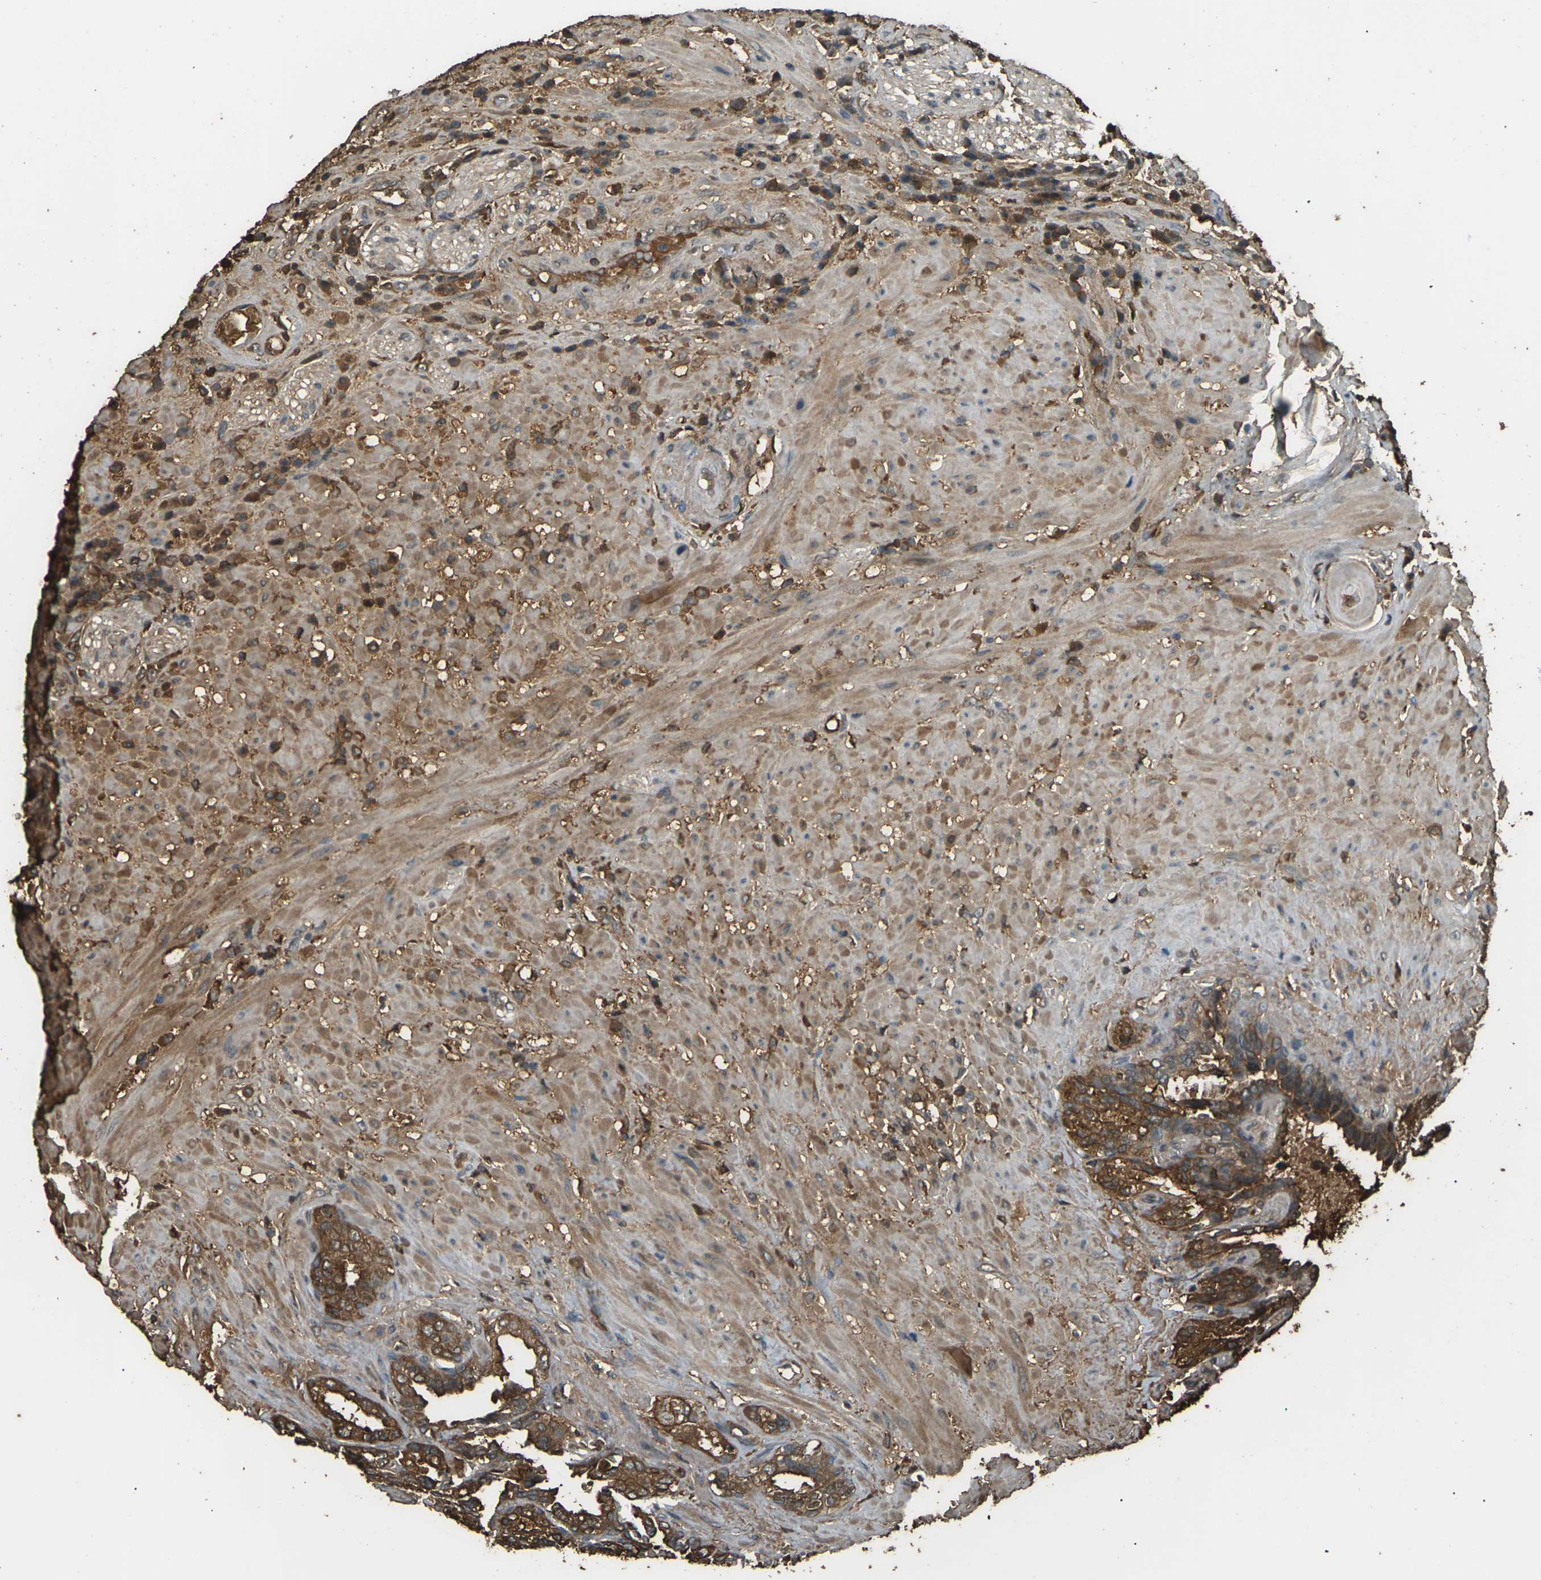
{"staining": {"intensity": "moderate", "quantity": ">75%", "location": "cytoplasmic/membranous"}, "tissue": "seminal vesicle", "cell_type": "Glandular cells", "image_type": "normal", "snomed": [{"axis": "morphology", "description": "Normal tissue, NOS"}, {"axis": "topography", "description": "Seminal veicle"}], "caption": "Moderate cytoplasmic/membranous protein positivity is seen in approximately >75% of glandular cells in seminal vesicle.", "gene": "CYP1B1", "patient": {"sex": "male", "age": 61}}